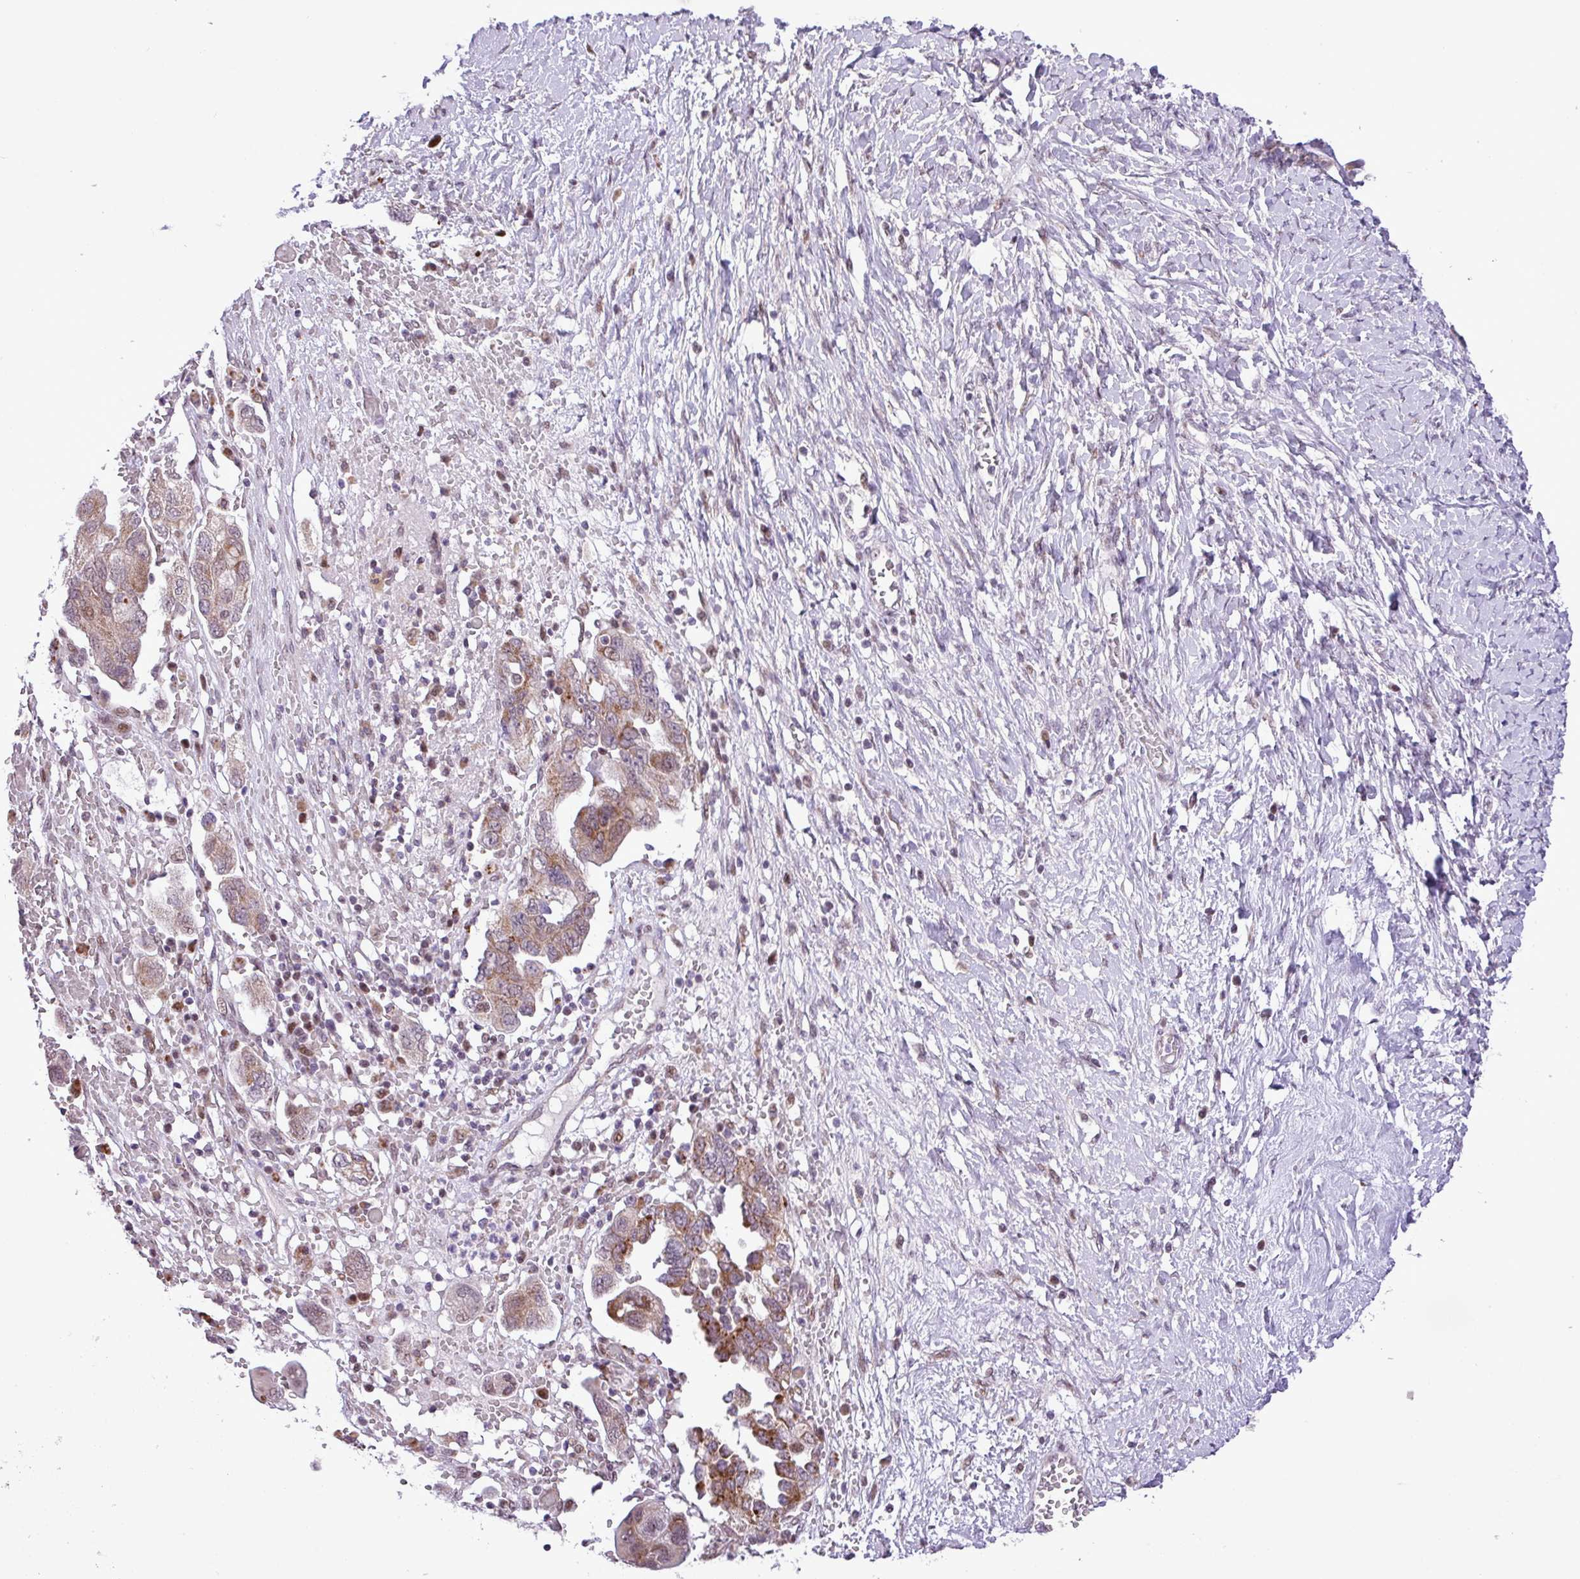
{"staining": {"intensity": "moderate", "quantity": "<25%", "location": "cytoplasmic/membranous,nuclear"}, "tissue": "ovarian cancer", "cell_type": "Tumor cells", "image_type": "cancer", "snomed": [{"axis": "morphology", "description": "Carcinoma, NOS"}, {"axis": "morphology", "description": "Cystadenocarcinoma, serous, NOS"}, {"axis": "topography", "description": "Ovary"}], "caption": "Protein expression analysis of human ovarian cancer (carcinoma) reveals moderate cytoplasmic/membranous and nuclear positivity in approximately <25% of tumor cells.", "gene": "ZNF354A", "patient": {"sex": "female", "age": 69}}